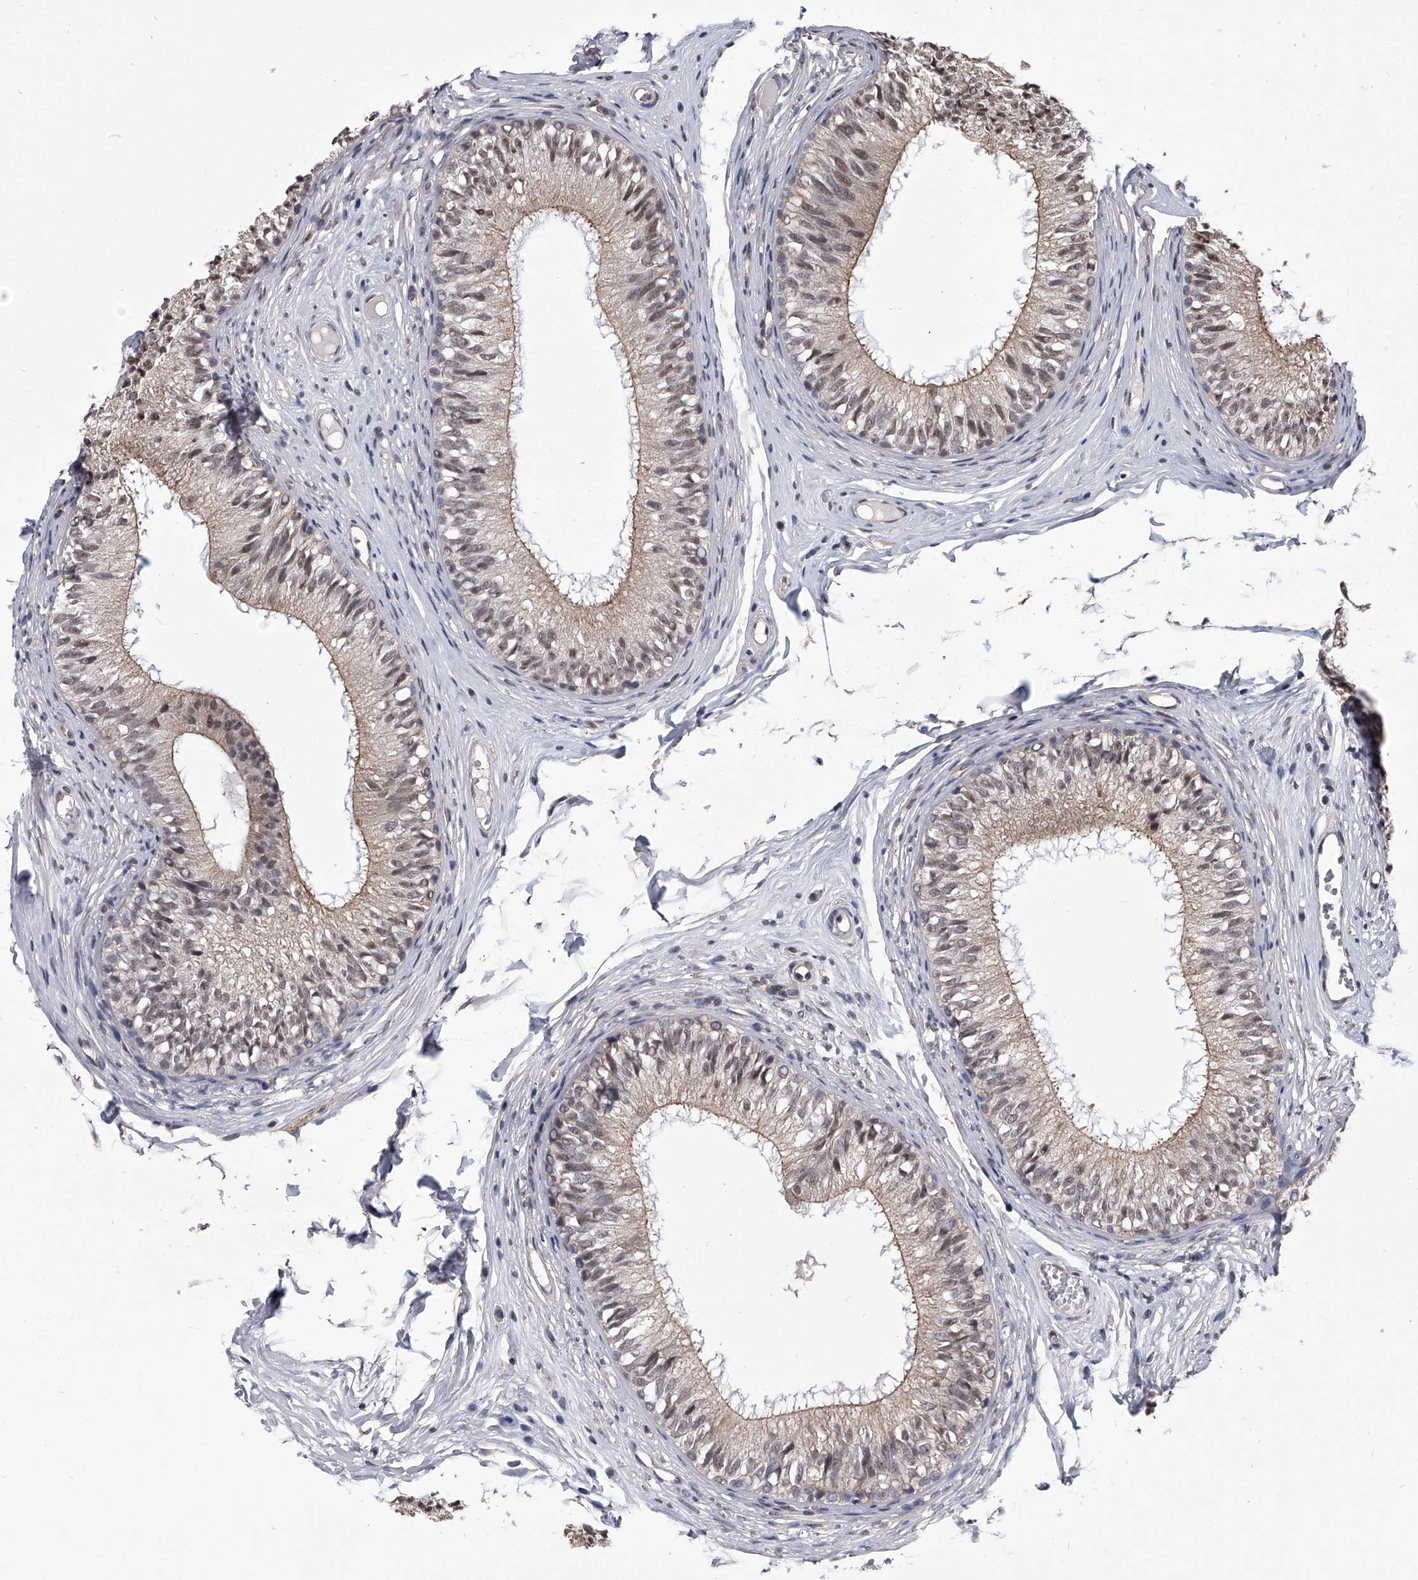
{"staining": {"intensity": "weak", "quantity": ">75%", "location": "cytoplasmic/membranous,nuclear"}, "tissue": "epididymis", "cell_type": "Glandular cells", "image_type": "normal", "snomed": [{"axis": "morphology", "description": "Normal tissue, NOS"}, {"axis": "morphology", "description": "Seminoma in situ"}, {"axis": "topography", "description": "Testis"}, {"axis": "topography", "description": "Epididymis"}], "caption": "Weak cytoplasmic/membranous,nuclear protein expression is present in about >75% of glandular cells in epididymis. Using DAB (3,3'-diaminobenzidine) (brown) and hematoxylin (blue) stains, captured at high magnification using brightfield microscopy.", "gene": "ZNF76", "patient": {"sex": "male", "age": 28}}